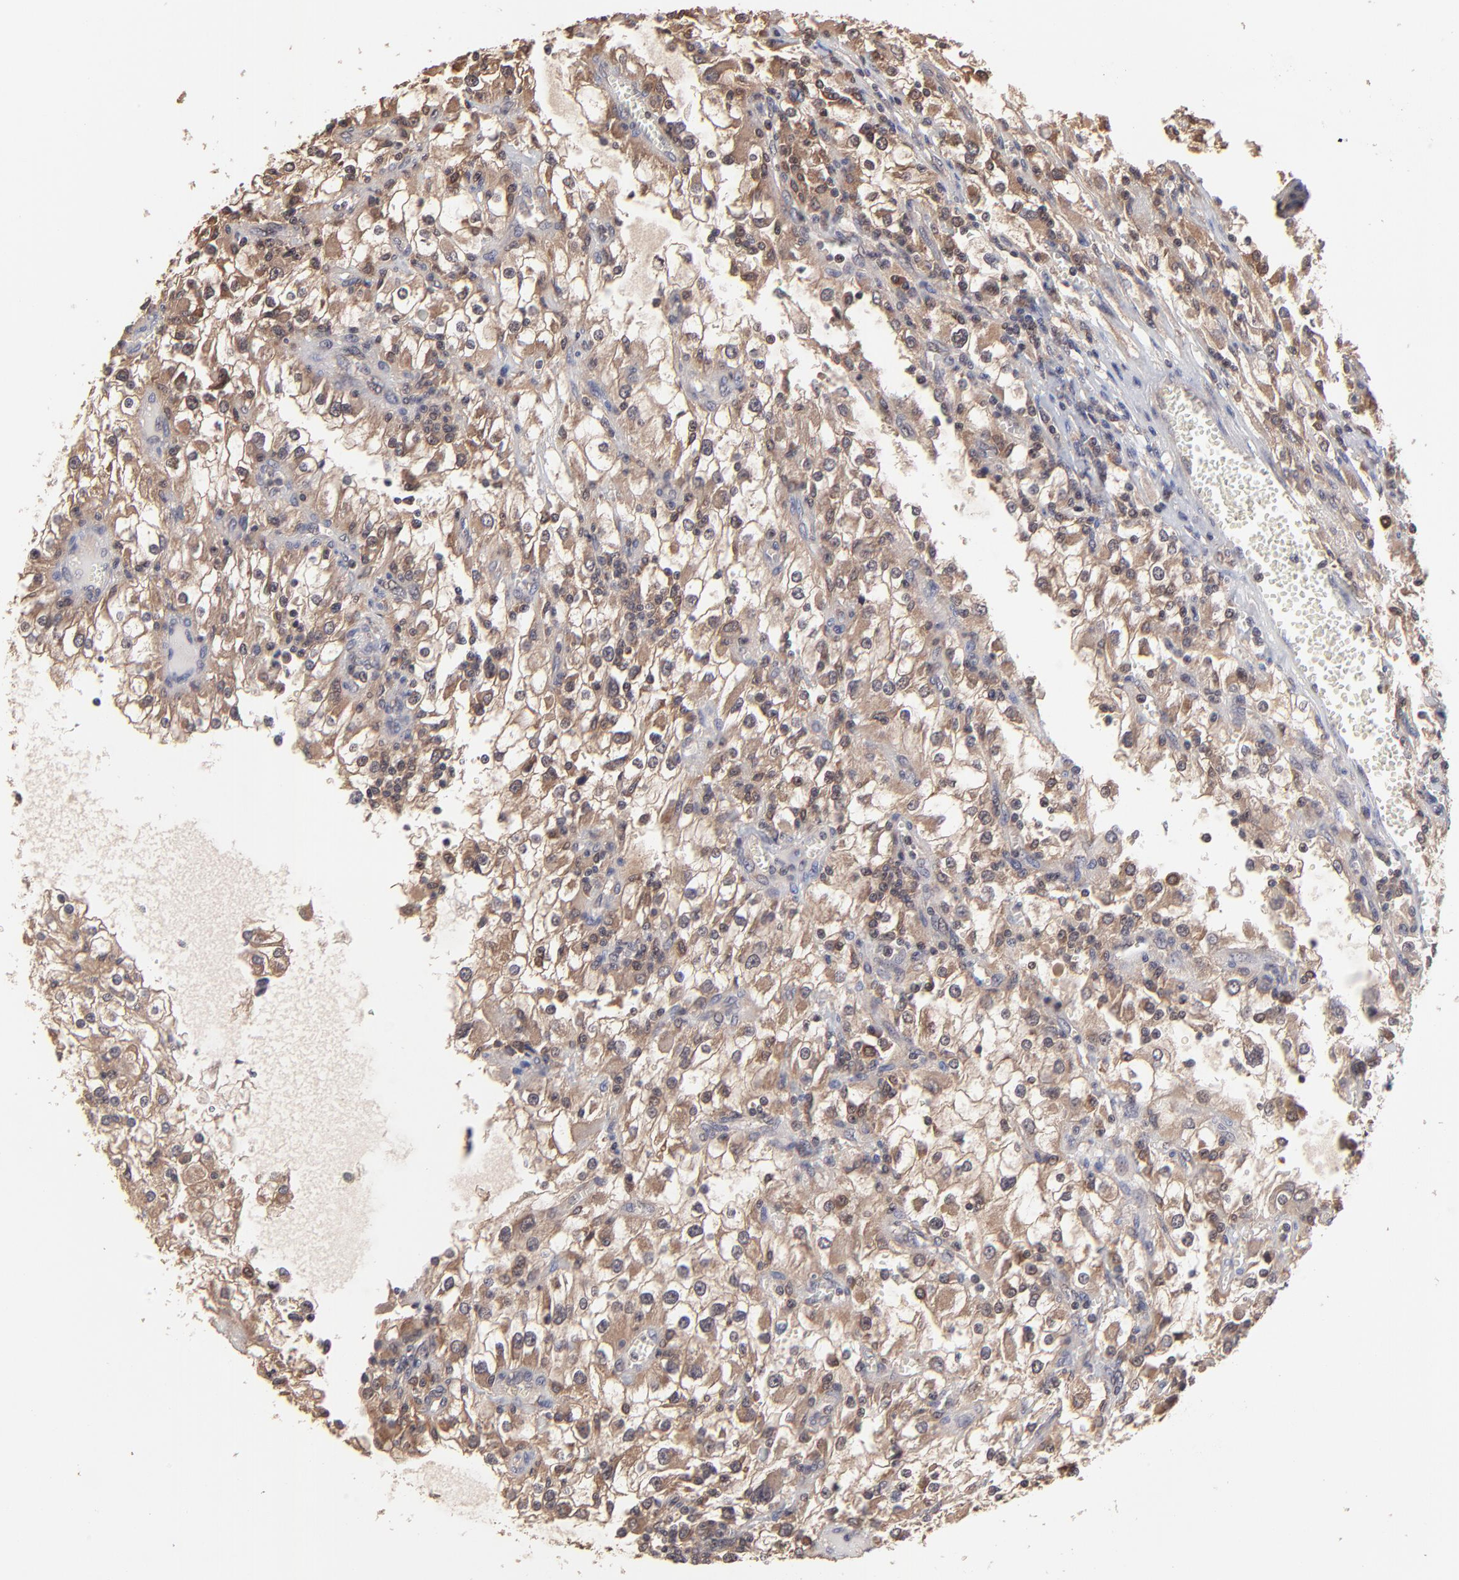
{"staining": {"intensity": "moderate", "quantity": "25%-75%", "location": "cytoplasmic/membranous"}, "tissue": "renal cancer", "cell_type": "Tumor cells", "image_type": "cancer", "snomed": [{"axis": "morphology", "description": "Adenocarcinoma, NOS"}, {"axis": "topography", "description": "Kidney"}], "caption": "Protein expression analysis of renal cancer (adenocarcinoma) reveals moderate cytoplasmic/membranous expression in approximately 25%-75% of tumor cells. Nuclei are stained in blue.", "gene": "UBE2L6", "patient": {"sex": "female", "age": 52}}